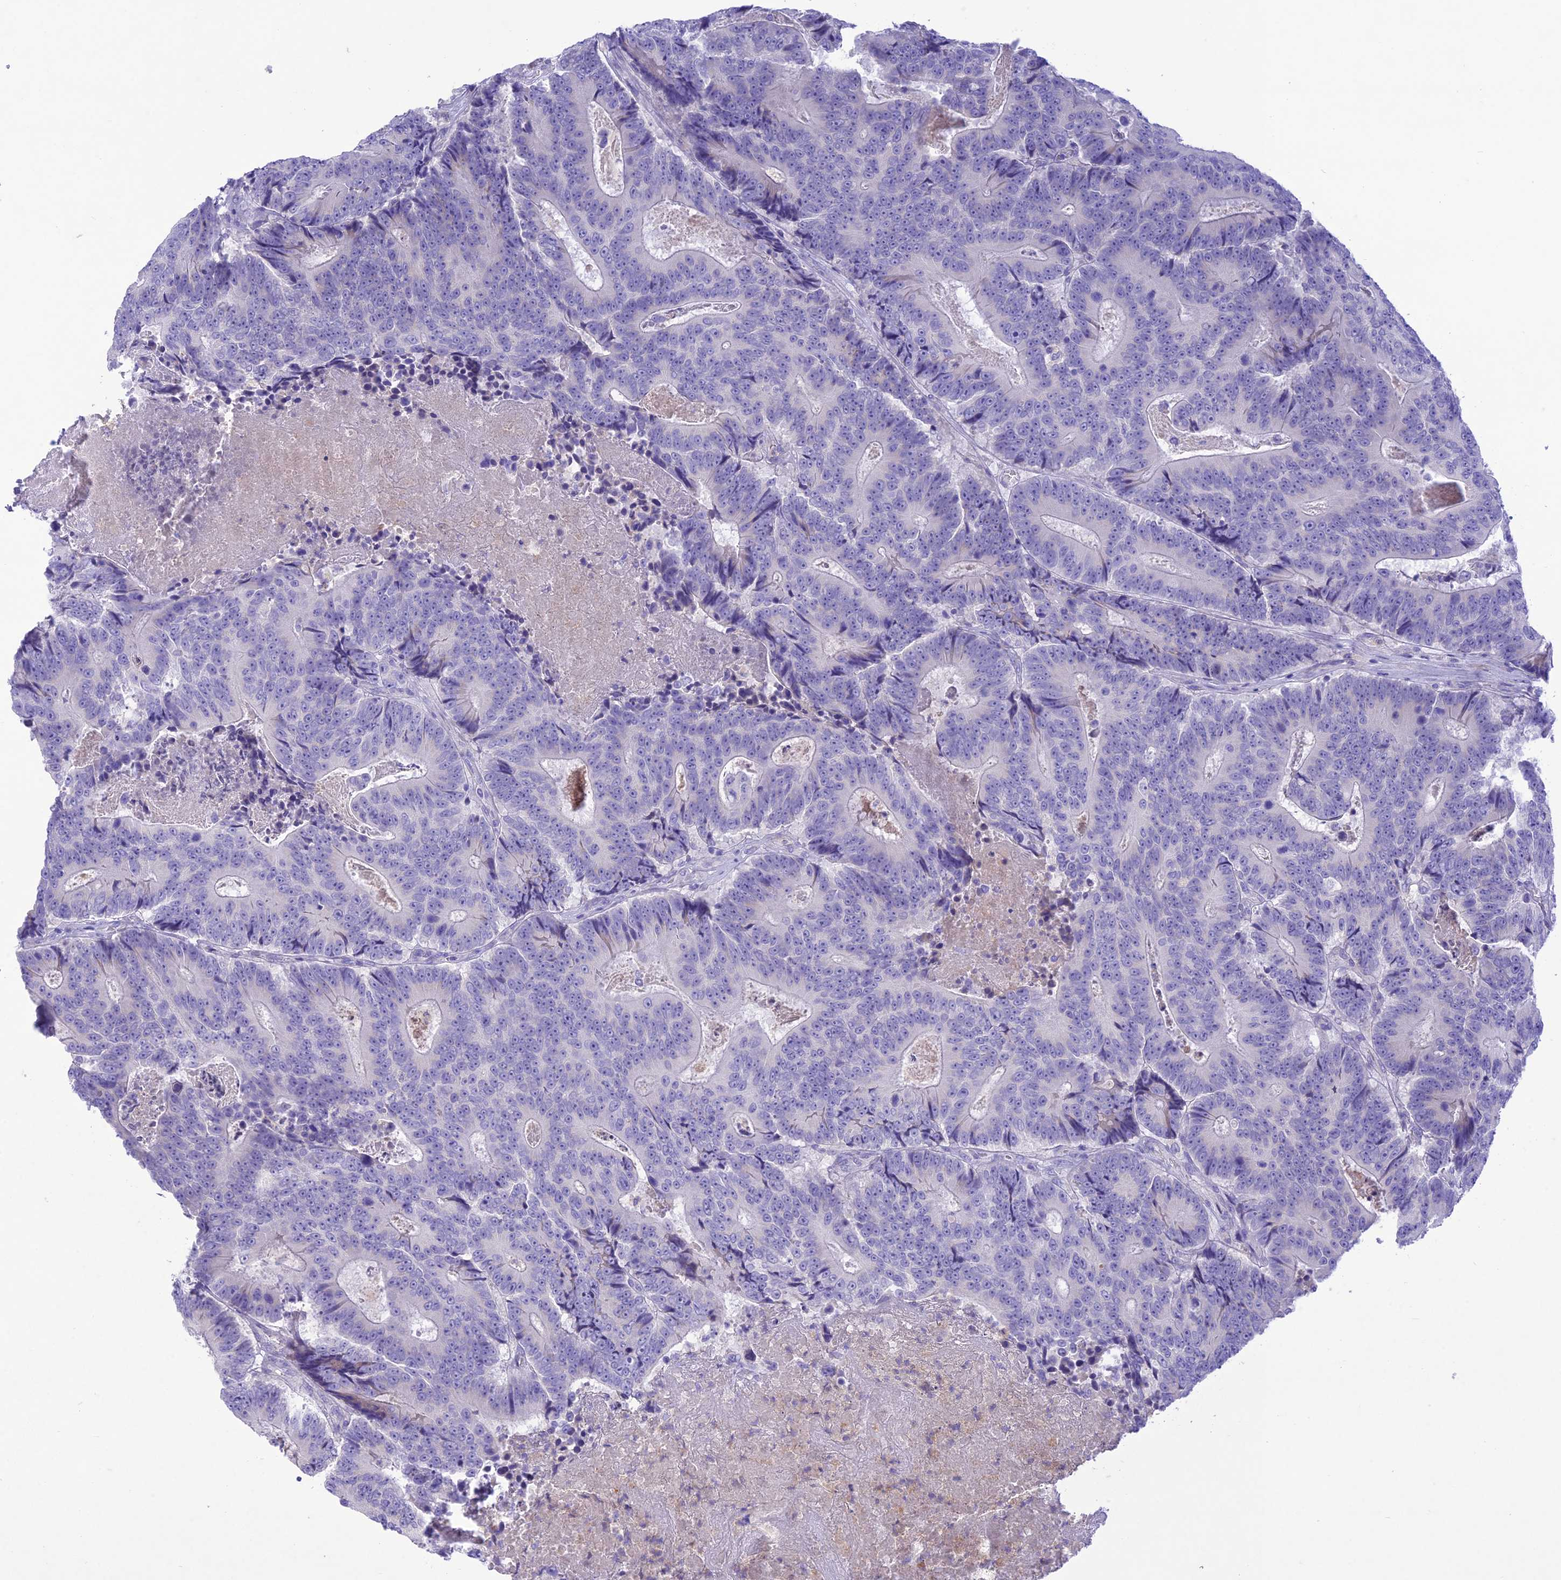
{"staining": {"intensity": "negative", "quantity": "none", "location": "none"}, "tissue": "colorectal cancer", "cell_type": "Tumor cells", "image_type": "cancer", "snomed": [{"axis": "morphology", "description": "Adenocarcinoma, NOS"}, {"axis": "topography", "description": "Colon"}], "caption": "A photomicrograph of human colorectal cancer is negative for staining in tumor cells.", "gene": "SLC13A5", "patient": {"sex": "male", "age": 83}}